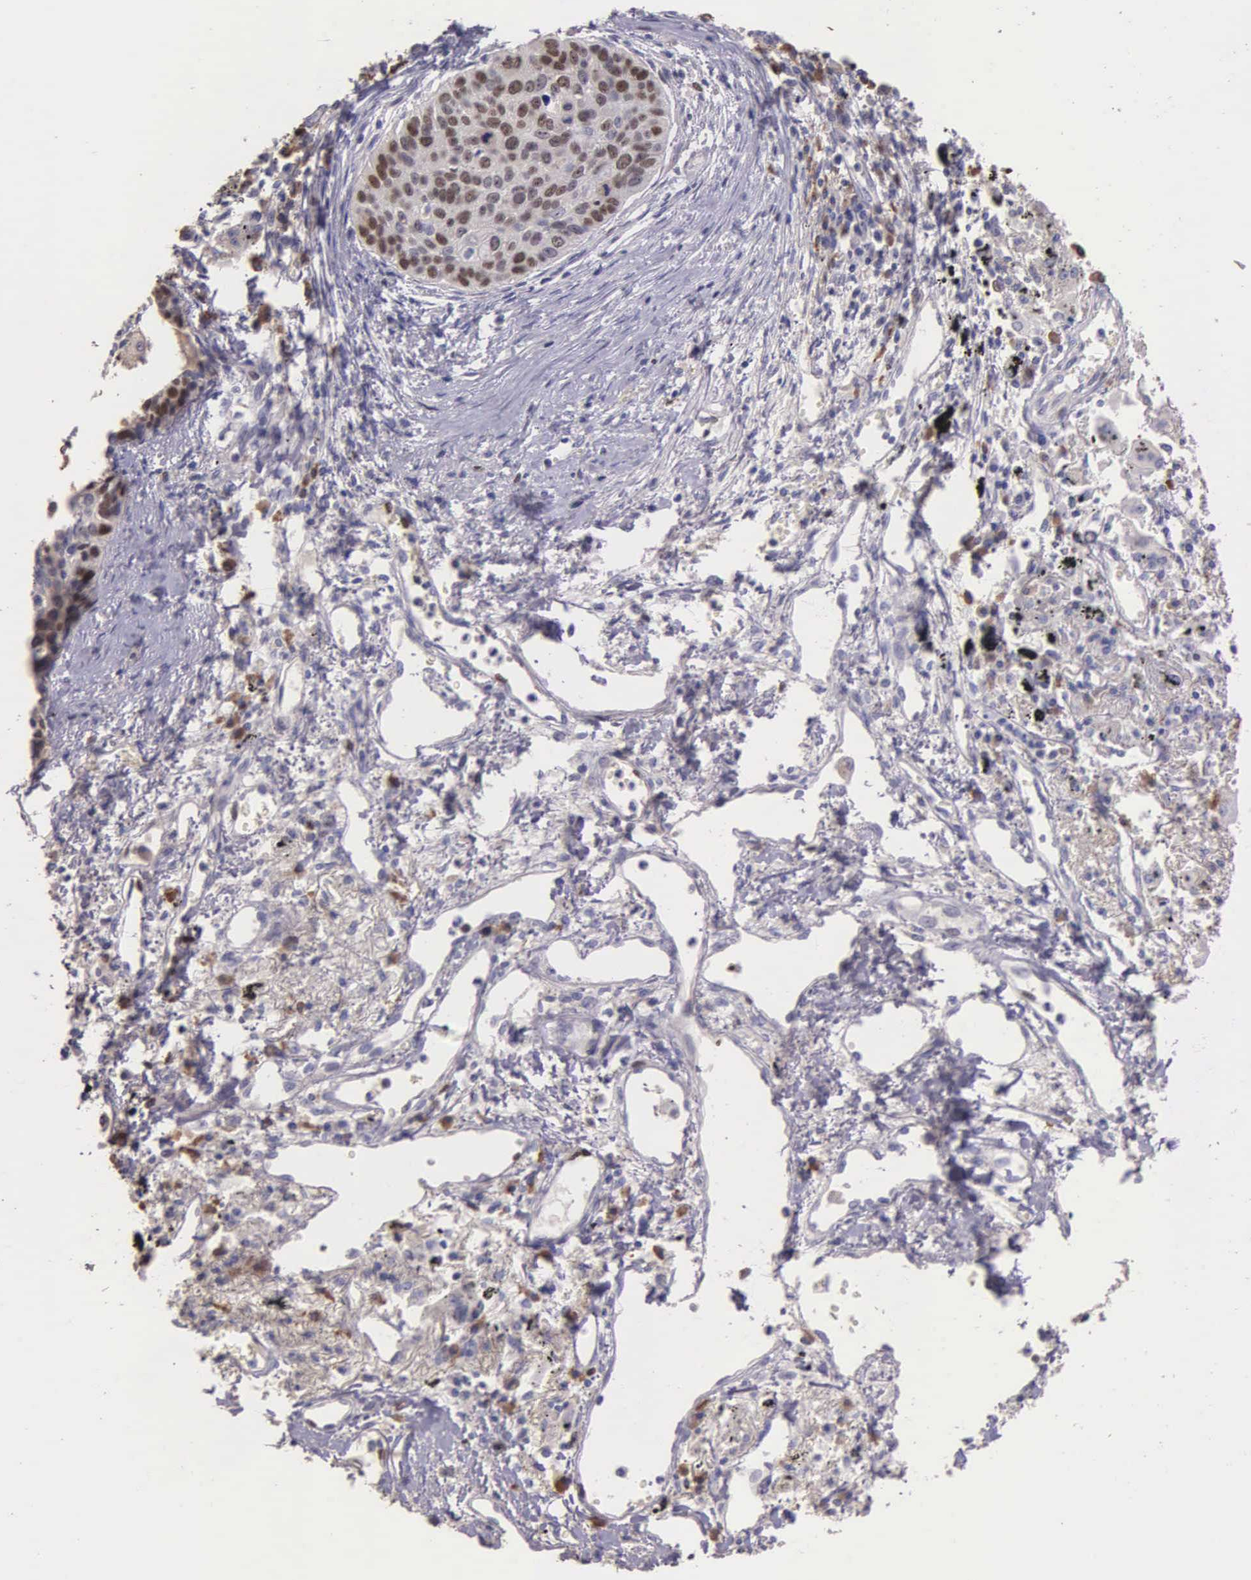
{"staining": {"intensity": "moderate", "quantity": "25%-75%", "location": "nuclear"}, "tissue": "lung cancer", "cell_type": "Tumor cells", "image_type": "cancer", "snomed": [{"axis": "morphology", "description": "Squamous cell carcinoma, NOS"}, {"axis": "topography", "description": "Lung"}], "caption": "Immunohistochemical staining of human lung cancer (squamous cell carcinoma) exhibits medium levels of moderate nuclear staining in about 25%-75% of tumor cells. (DAB (3,3'-diaminobenzidine) IHC with brightfield microscopy, high magnification).", "gene": "MCM5", "patient": {"sex": "male", "age": 71}}